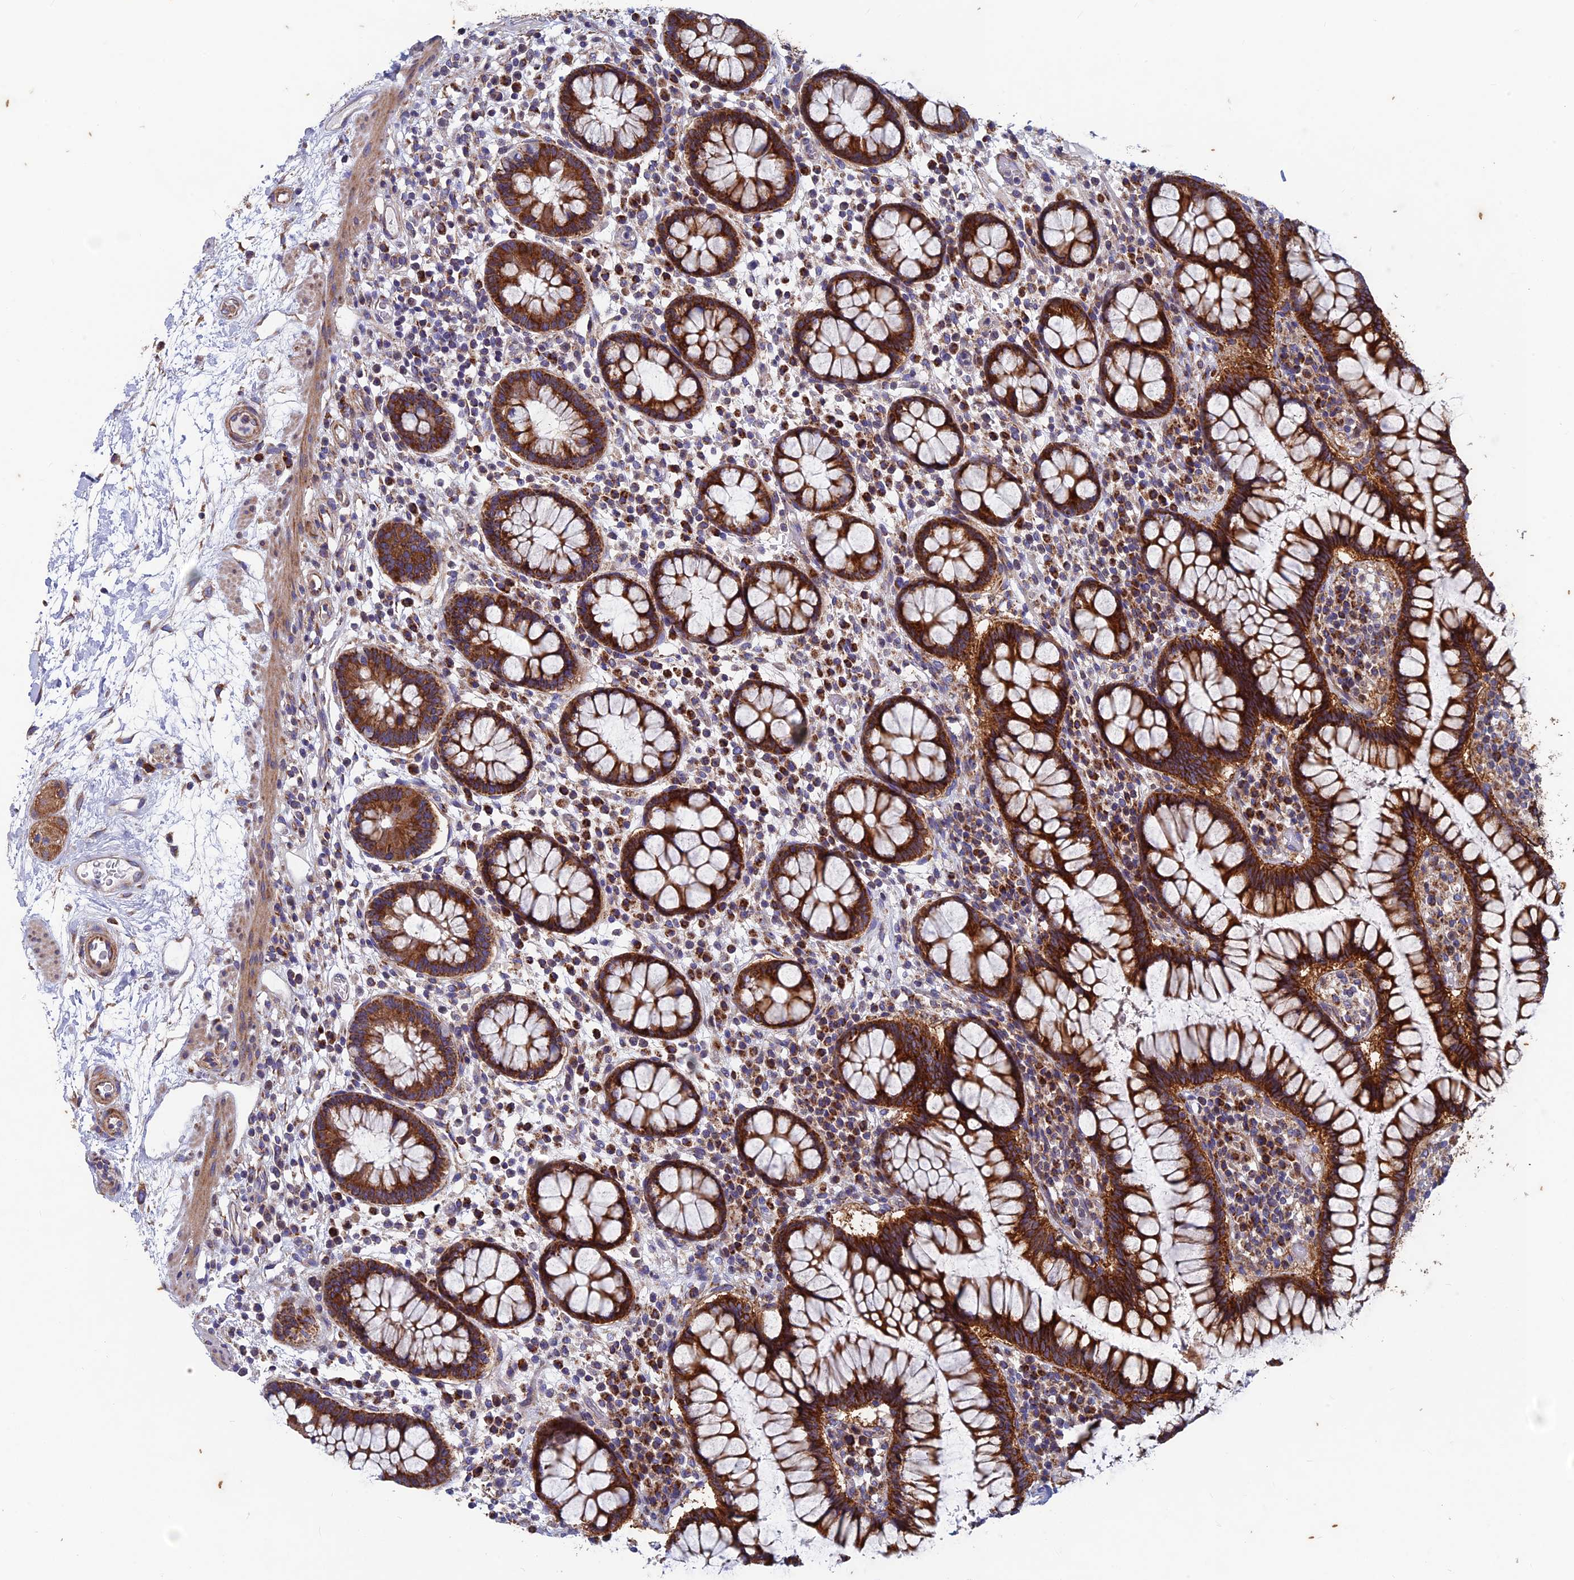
{"staining": {"intensity": "moderate", "quantity": ">75%", "location": "cytoplasmic/membranous"}, "tissue": "colon", "cell_type": "Endothelial cells", "image_type": "normal", "snomed": [{"axis": "morphology", "description": "Normal tissue, NOS"}, {"axis": "topography", "description": "Colon"}], "caption": "The image reveals immunohistochemical staining of benign colon. There is moderate cytoplasmic/membranous staining is present in about >75% of endothelial cells.", "gene": "AP4S1", "patient": {"sex": "female", "age": 79}}